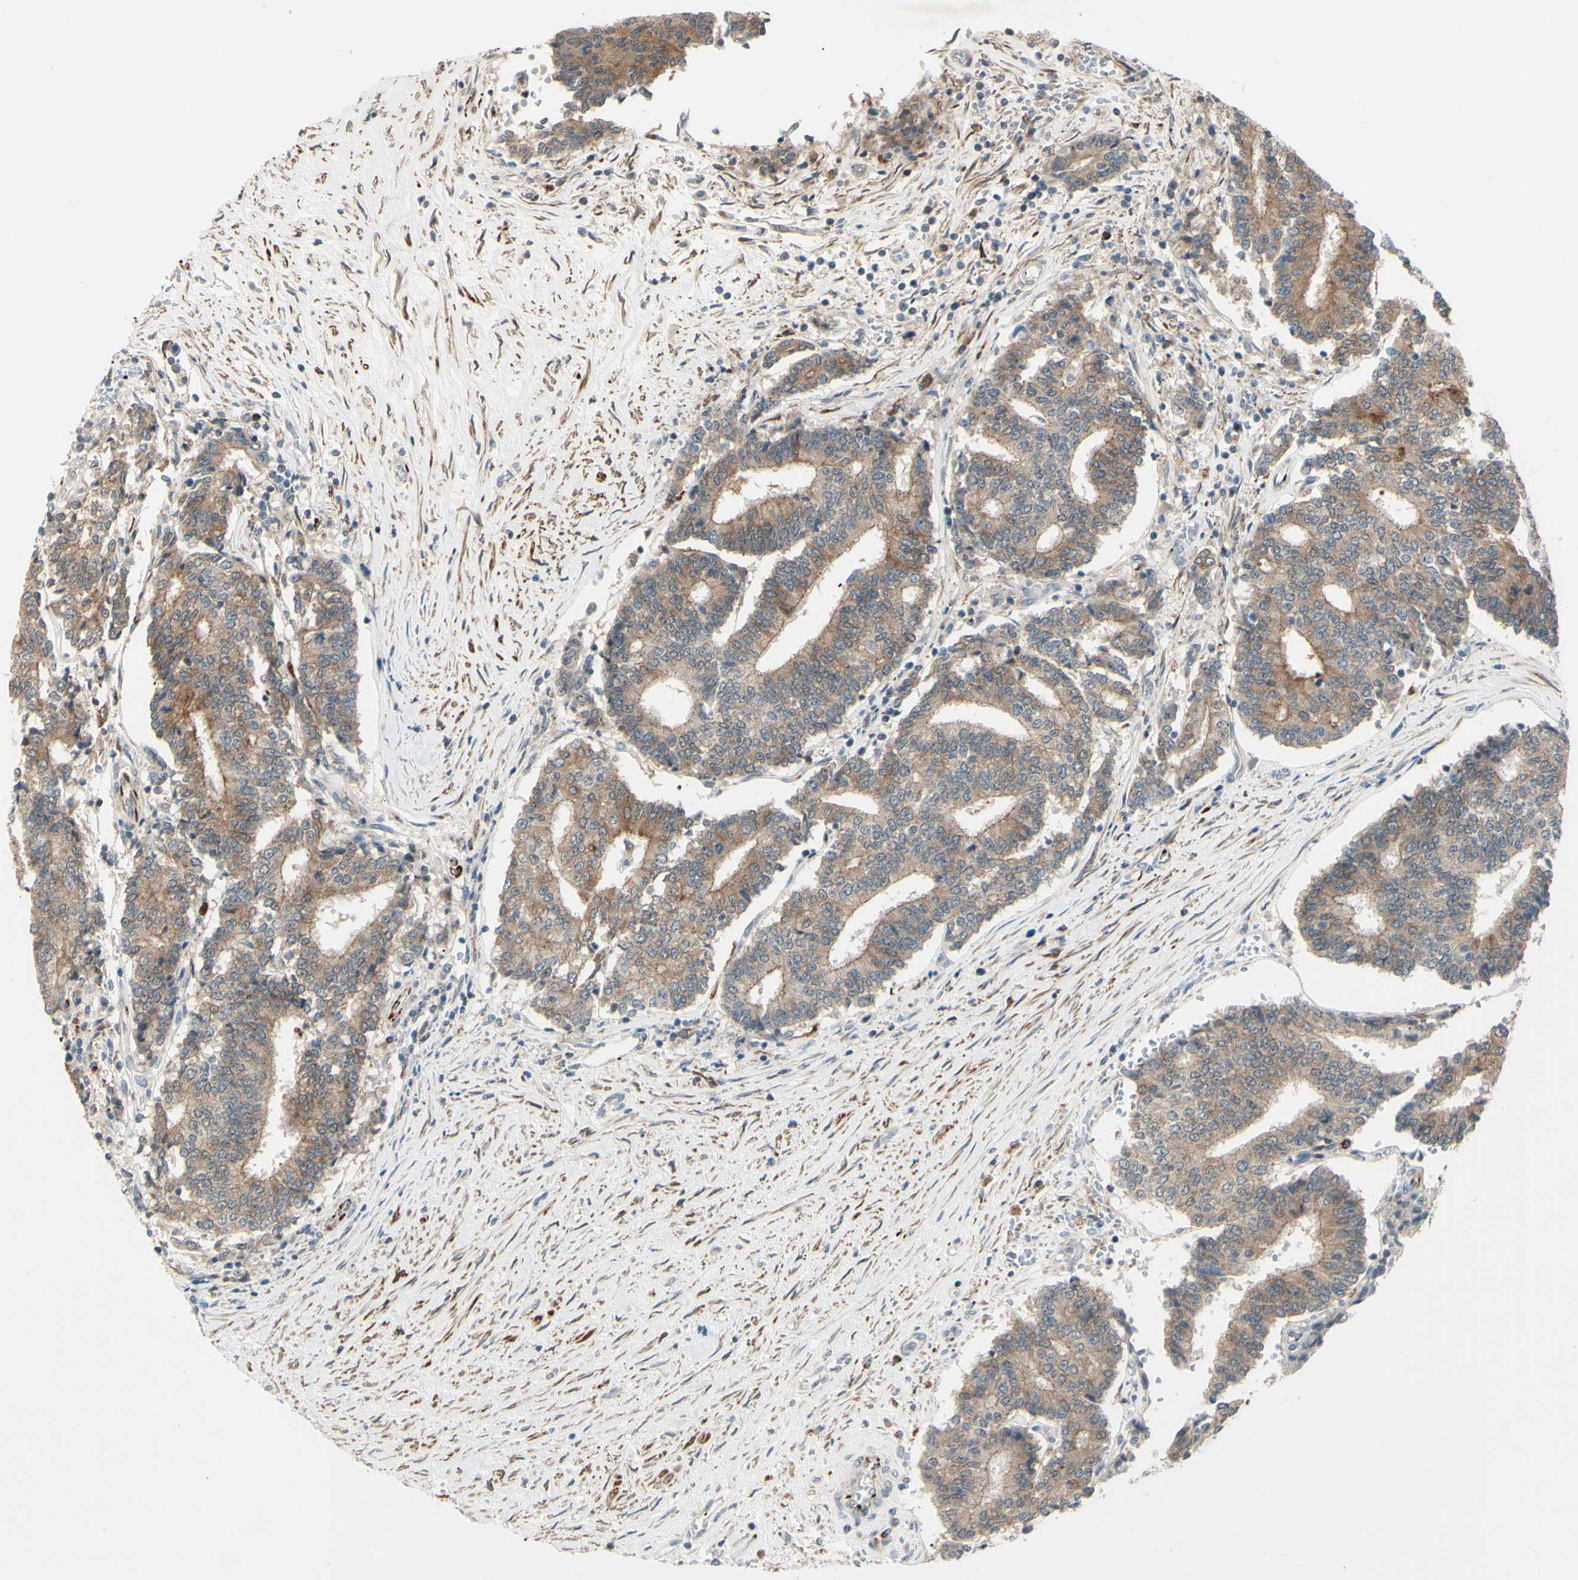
{"staining": {"intensity": "weak", "quantity": "25%-75%", "location": "cytoplasmic/membranous"}, "tissue": "prostate cancer", "cell_type": "Tumor cells", "image_type": "cancer", "snomed": [{"axis": "morphology", "description": "Normal tissue, NOS"}, {"axis": "morphology", "description": "Adenocarcinoma, High grade"}, {"axis": "topography", "description": "Prostate"}, {"axis": "topography", "description": "Seminal veicle"}], "caption": "About 25%-75% of tumor cells in prostate cancer show weak cytoplasmic/membranous protein staining as visualized by brown immunohistochemical staining.", "gene": "FGFR2", "patient": {"sex": "male", "age": 55}}